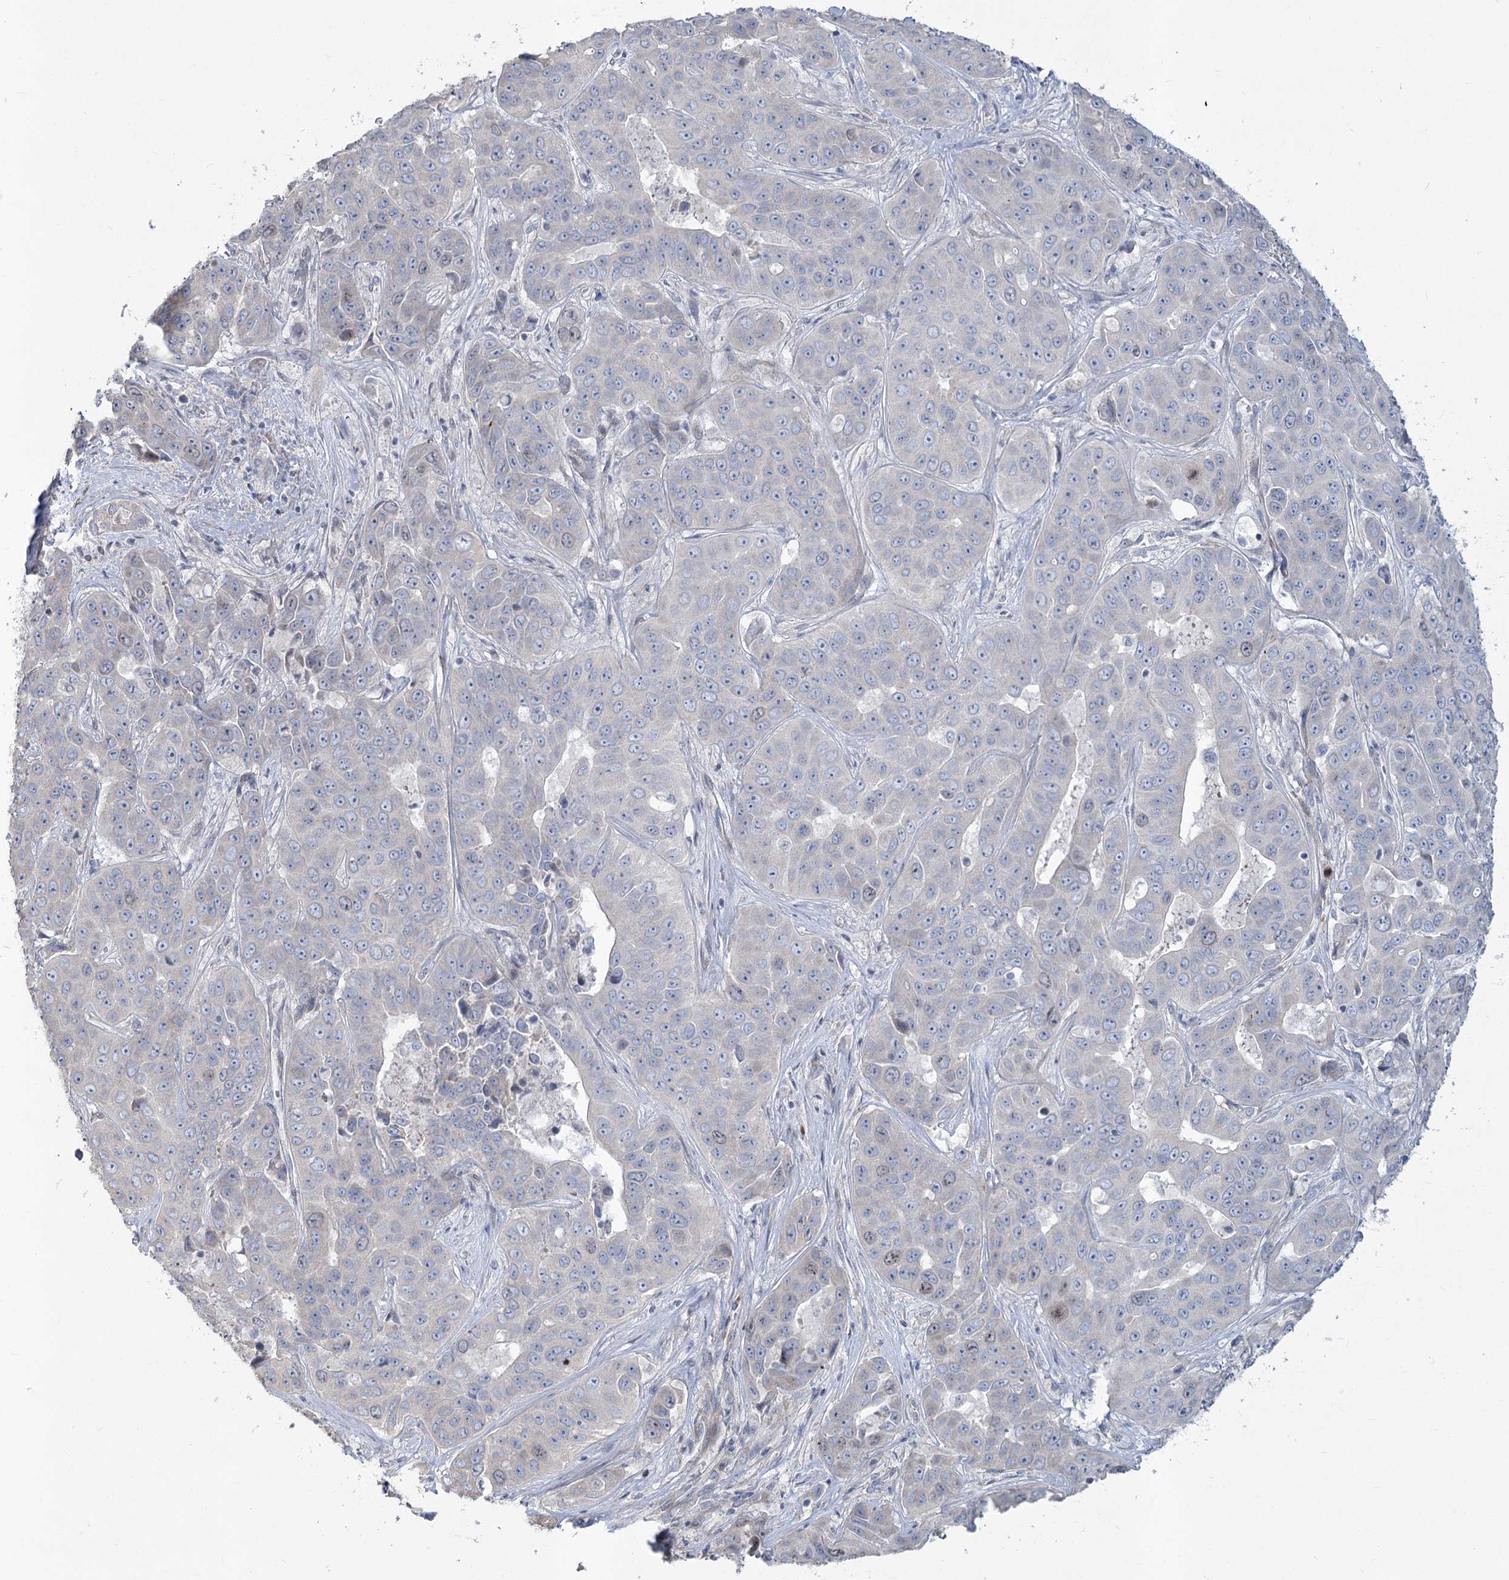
{"staining": {"intensity": "weak", "quantity": "<25%", "location": "nuclear"}, "tissue": "liver cancer", "cell_type": "Tumor cells", "image_type": "cancer", "snomed": [{"axis": "morphology", "description": "Cholangiocarcinoma"}, {"axis": "topography", "description": "Liver"}], "caption": "Image shows no significant protein expression in tumor cells of liver cancer (cholangiocarcinoma).", "gene": "ABITRAM", "patient": {"sex": "female", "age": 52}}